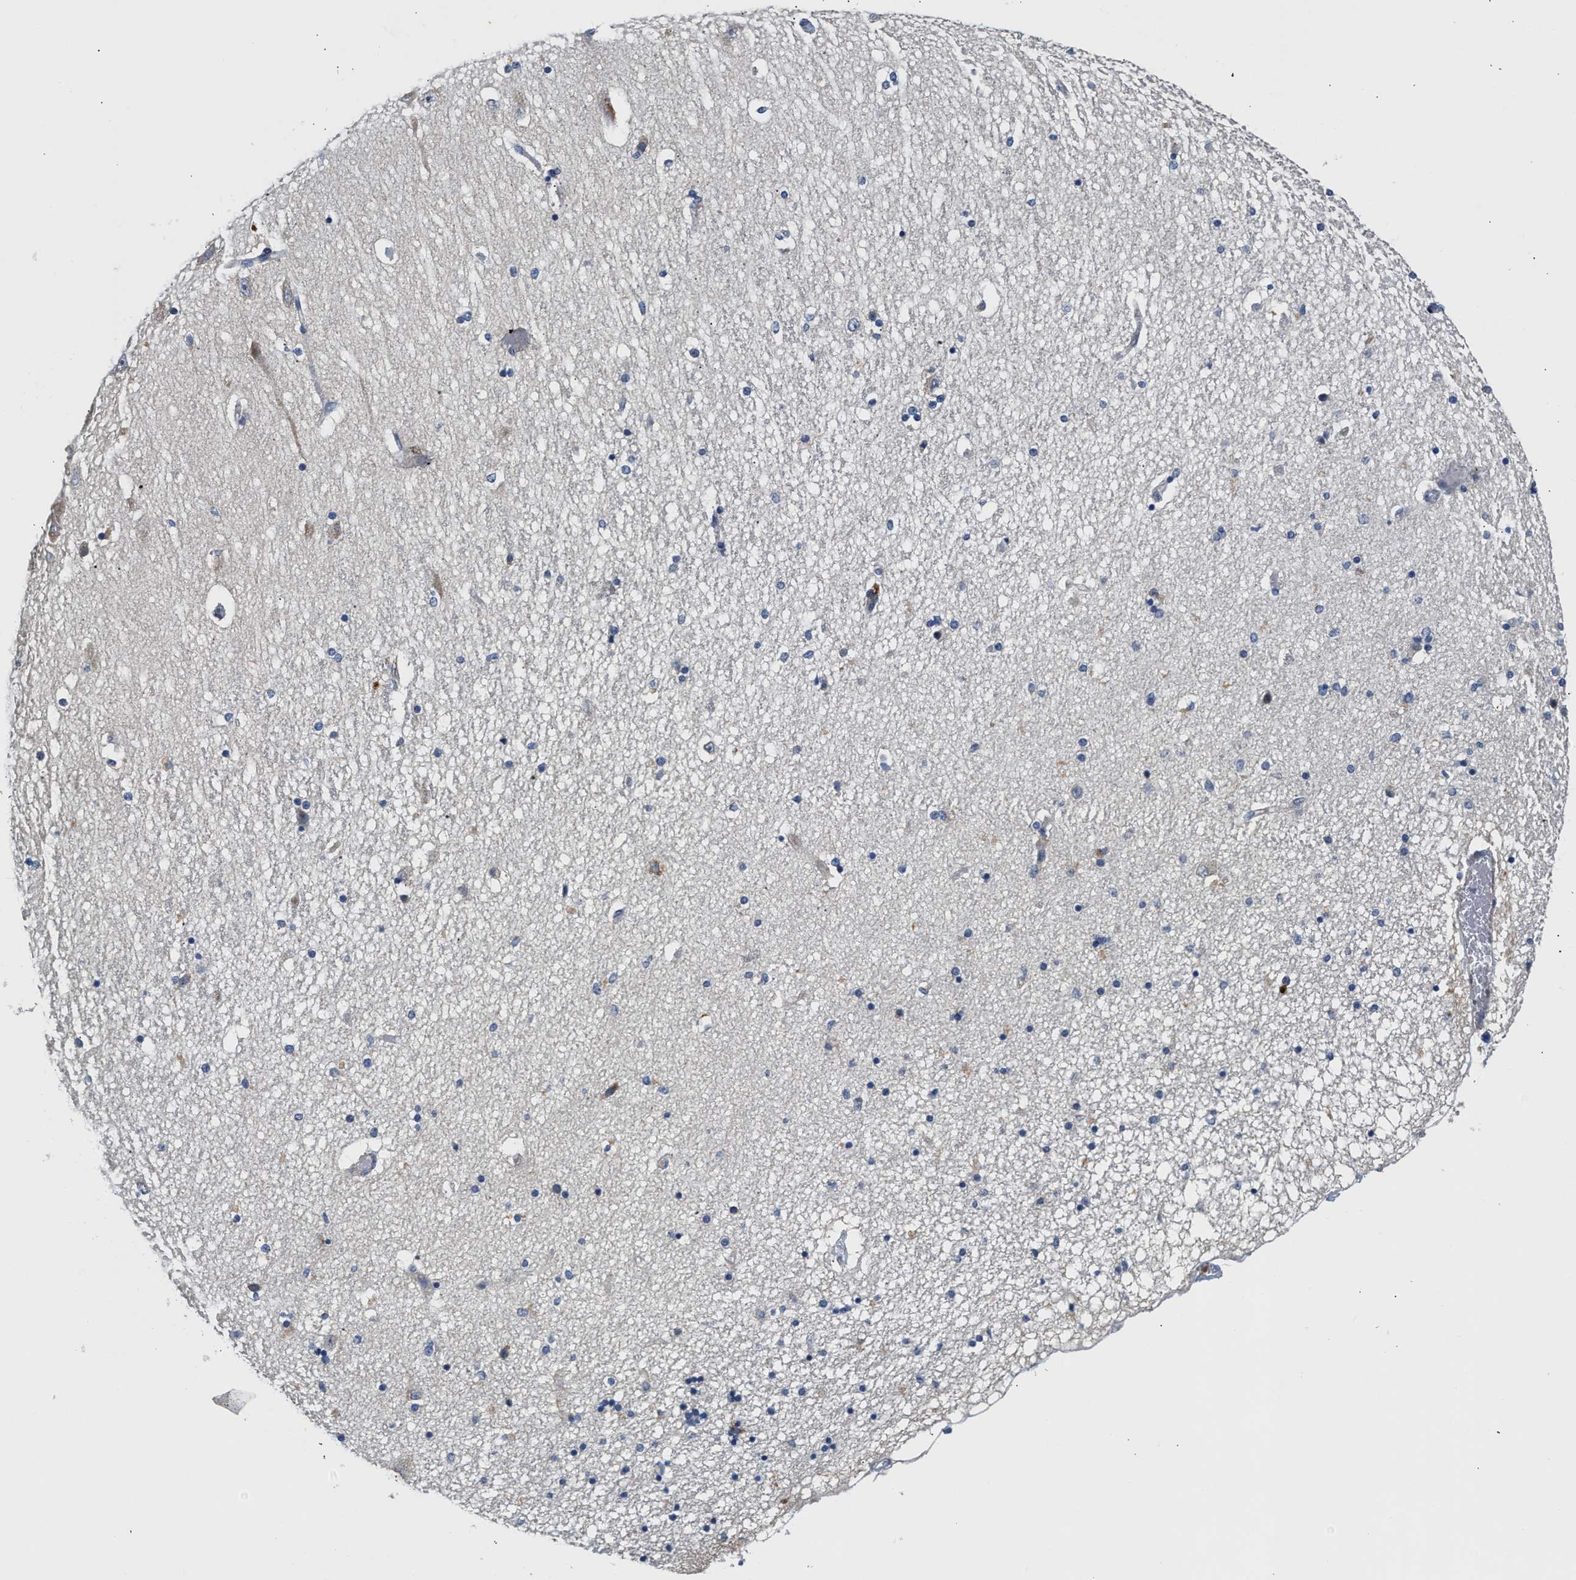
{"staining": {"intensity": "weak", "quantity": "<25%", "location": "cytoplasmic/membranous"}, "tissue": "hippocampus", "cell_type": "Glial cells", "image_type": "normal", "snomed": [{"axis": "morphology", "description": "Normal tissue, NOS"}, {"axis": "topography", "description": "Hippocampus"}], "caption": "The immunohistochemistry (IHC) image has no significant expression in glial cells of hippocampus.", "gene": "SLIT2", "patient": {"sex": "female", "age": 54}}